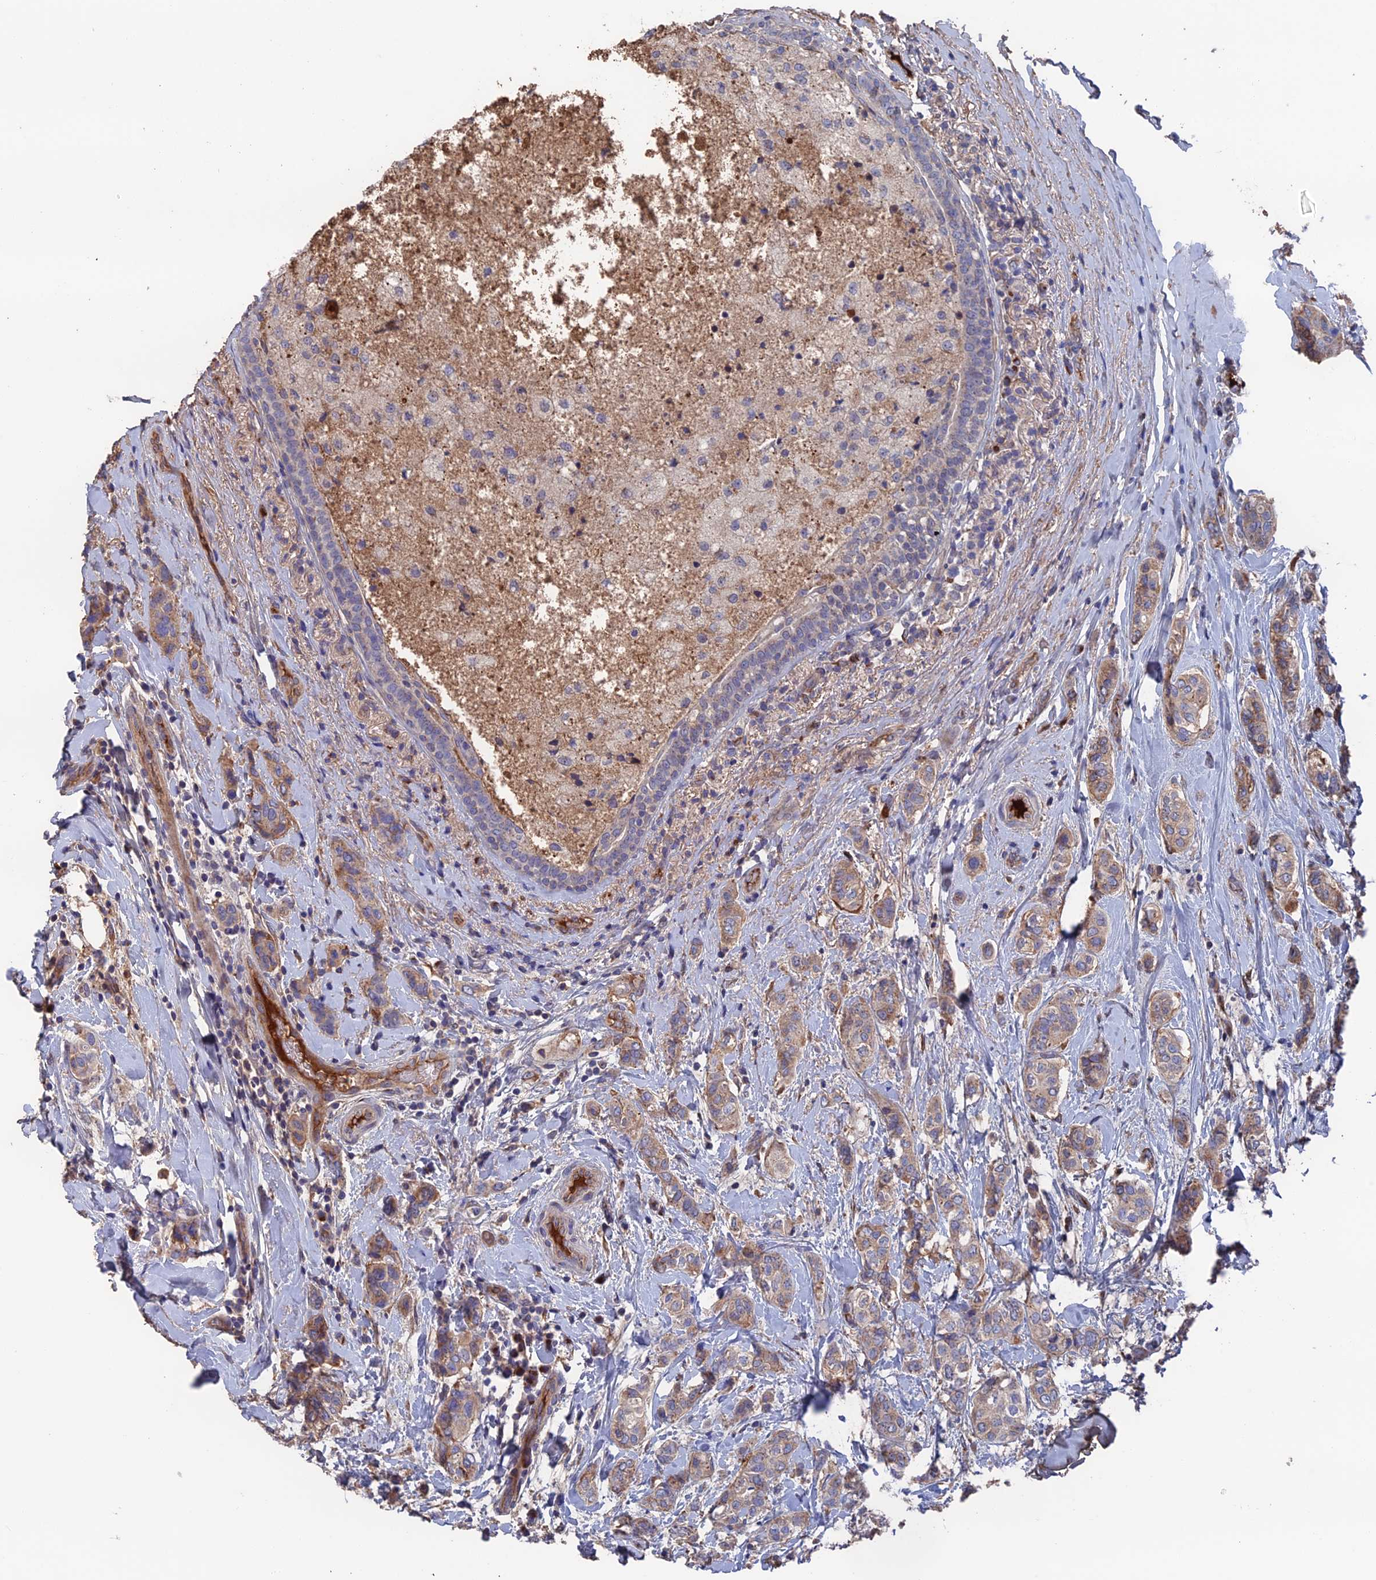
{"staining": {"intensity": "moderate", "quantity": "25%-75%", "location": "cytoplasmic/membranous"}, "tissue": "breast cancer", "cell_type": "Tumor cells", "image_type": "cancer", "snomed": [{"axis": "morphology", "description": "Lobular carcinoma"}, {"axis": "topography", "description": "Breast"}], "caption": "IHC (DAB) staining of lobular carcinoma (breast) reveals moderate cytoplasmic/membranous protein expression in about 25%-75% of tumor cells.", "gene": "HPF1", "patient": {"sex": "female", "age": 51}}